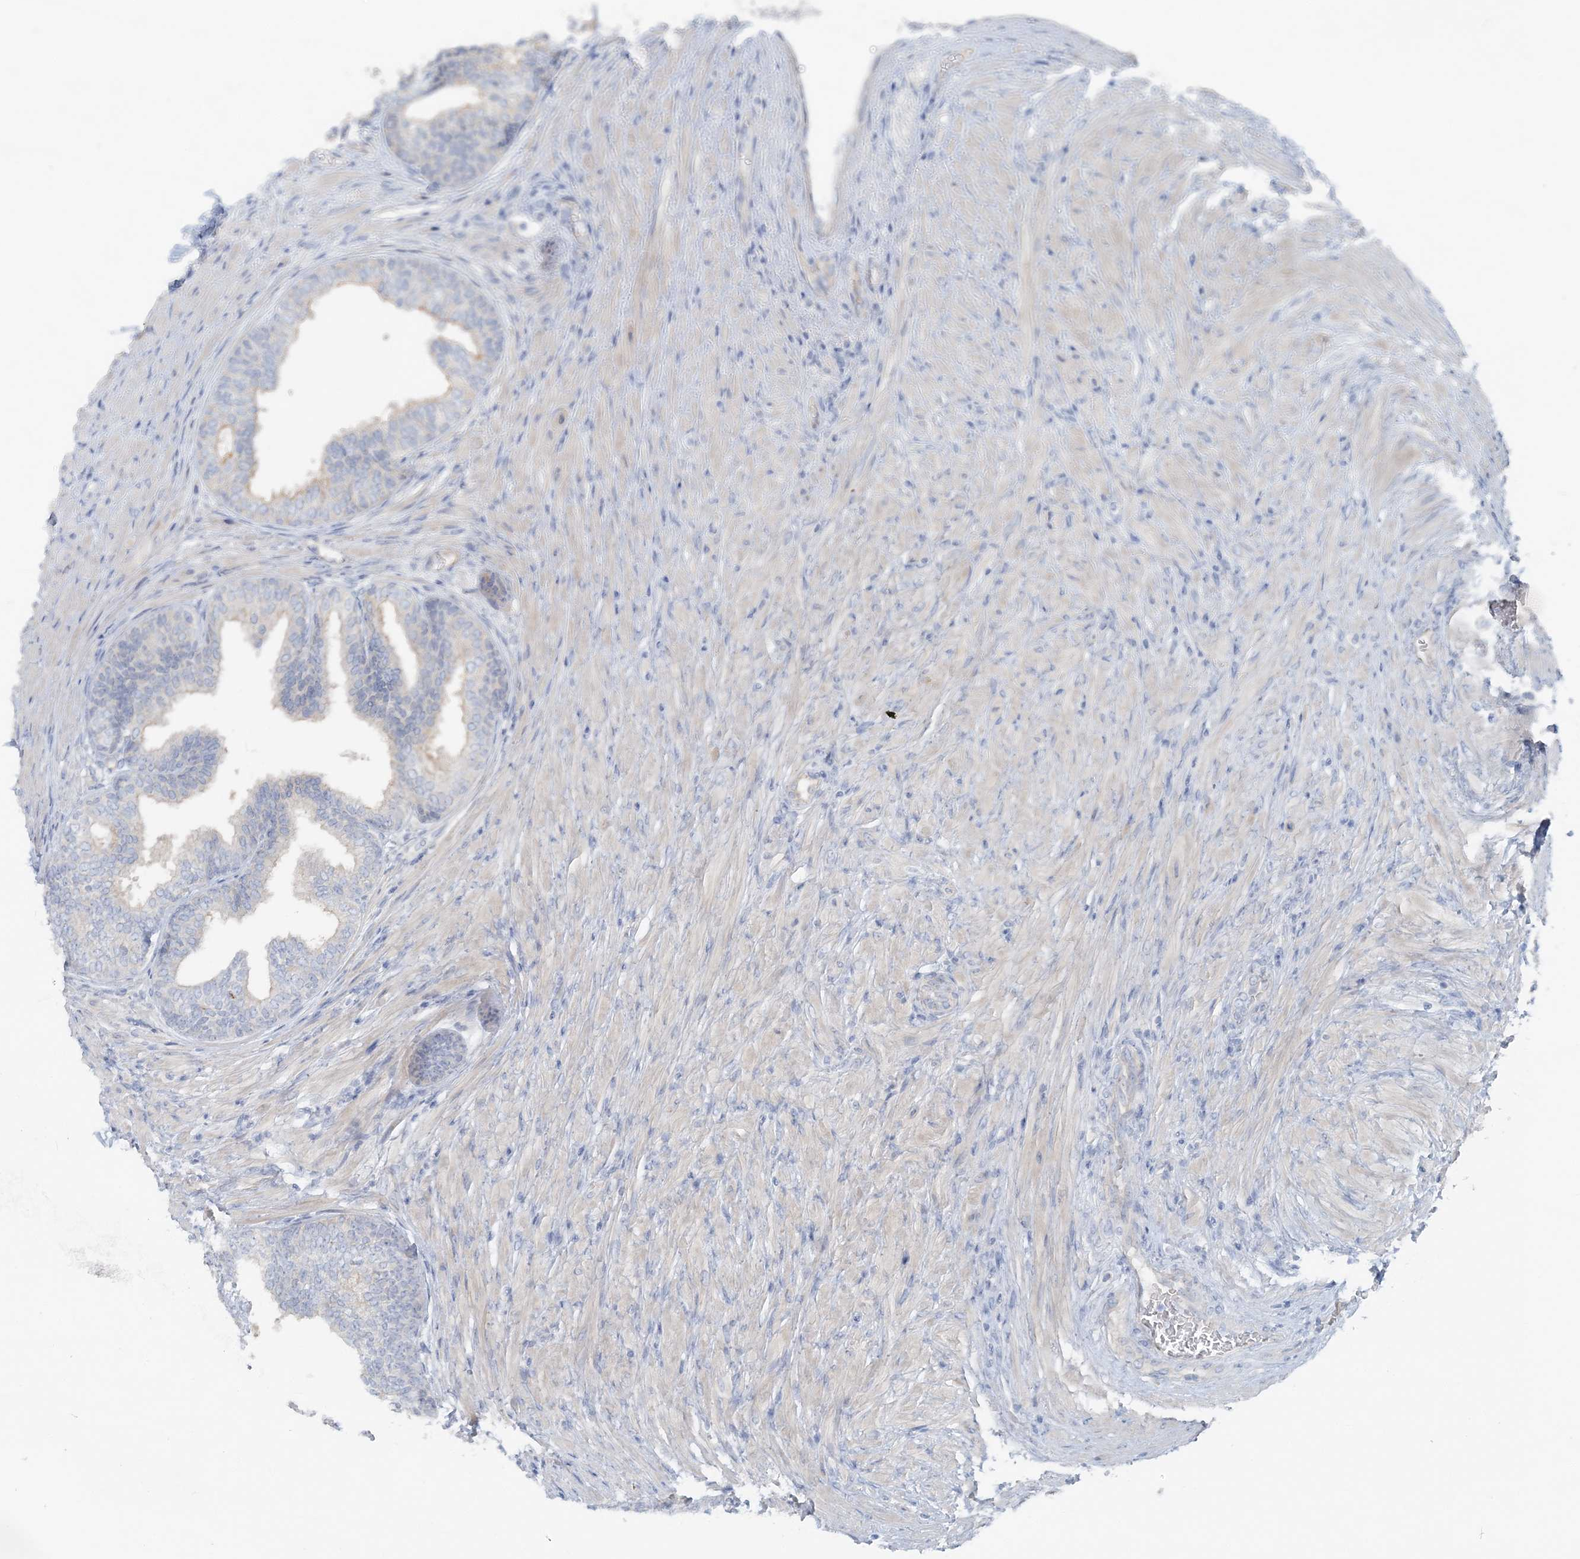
{"staining": {"intensity": "negative", "quantity": "none", "location": "none"}, "tissue": "prostate", "cell_type": "Glandular cells", "image_type": "normal", "snomed": [{"axis": "morphology", "description": "Normal tissue, NOS"}, {"axis": "topography", "description": "Prostate"}], "caption": "DAB immunohistochemical staining of normal prostate reveals no significant staining in glandular cells. Brightfield microscopy of immunohistochemistry stained with DAB (brown) and hematoxylin (blue), captured at high magnification.", "gene": "ATP11A", "patient": {"sex": "male", "age": 76}}